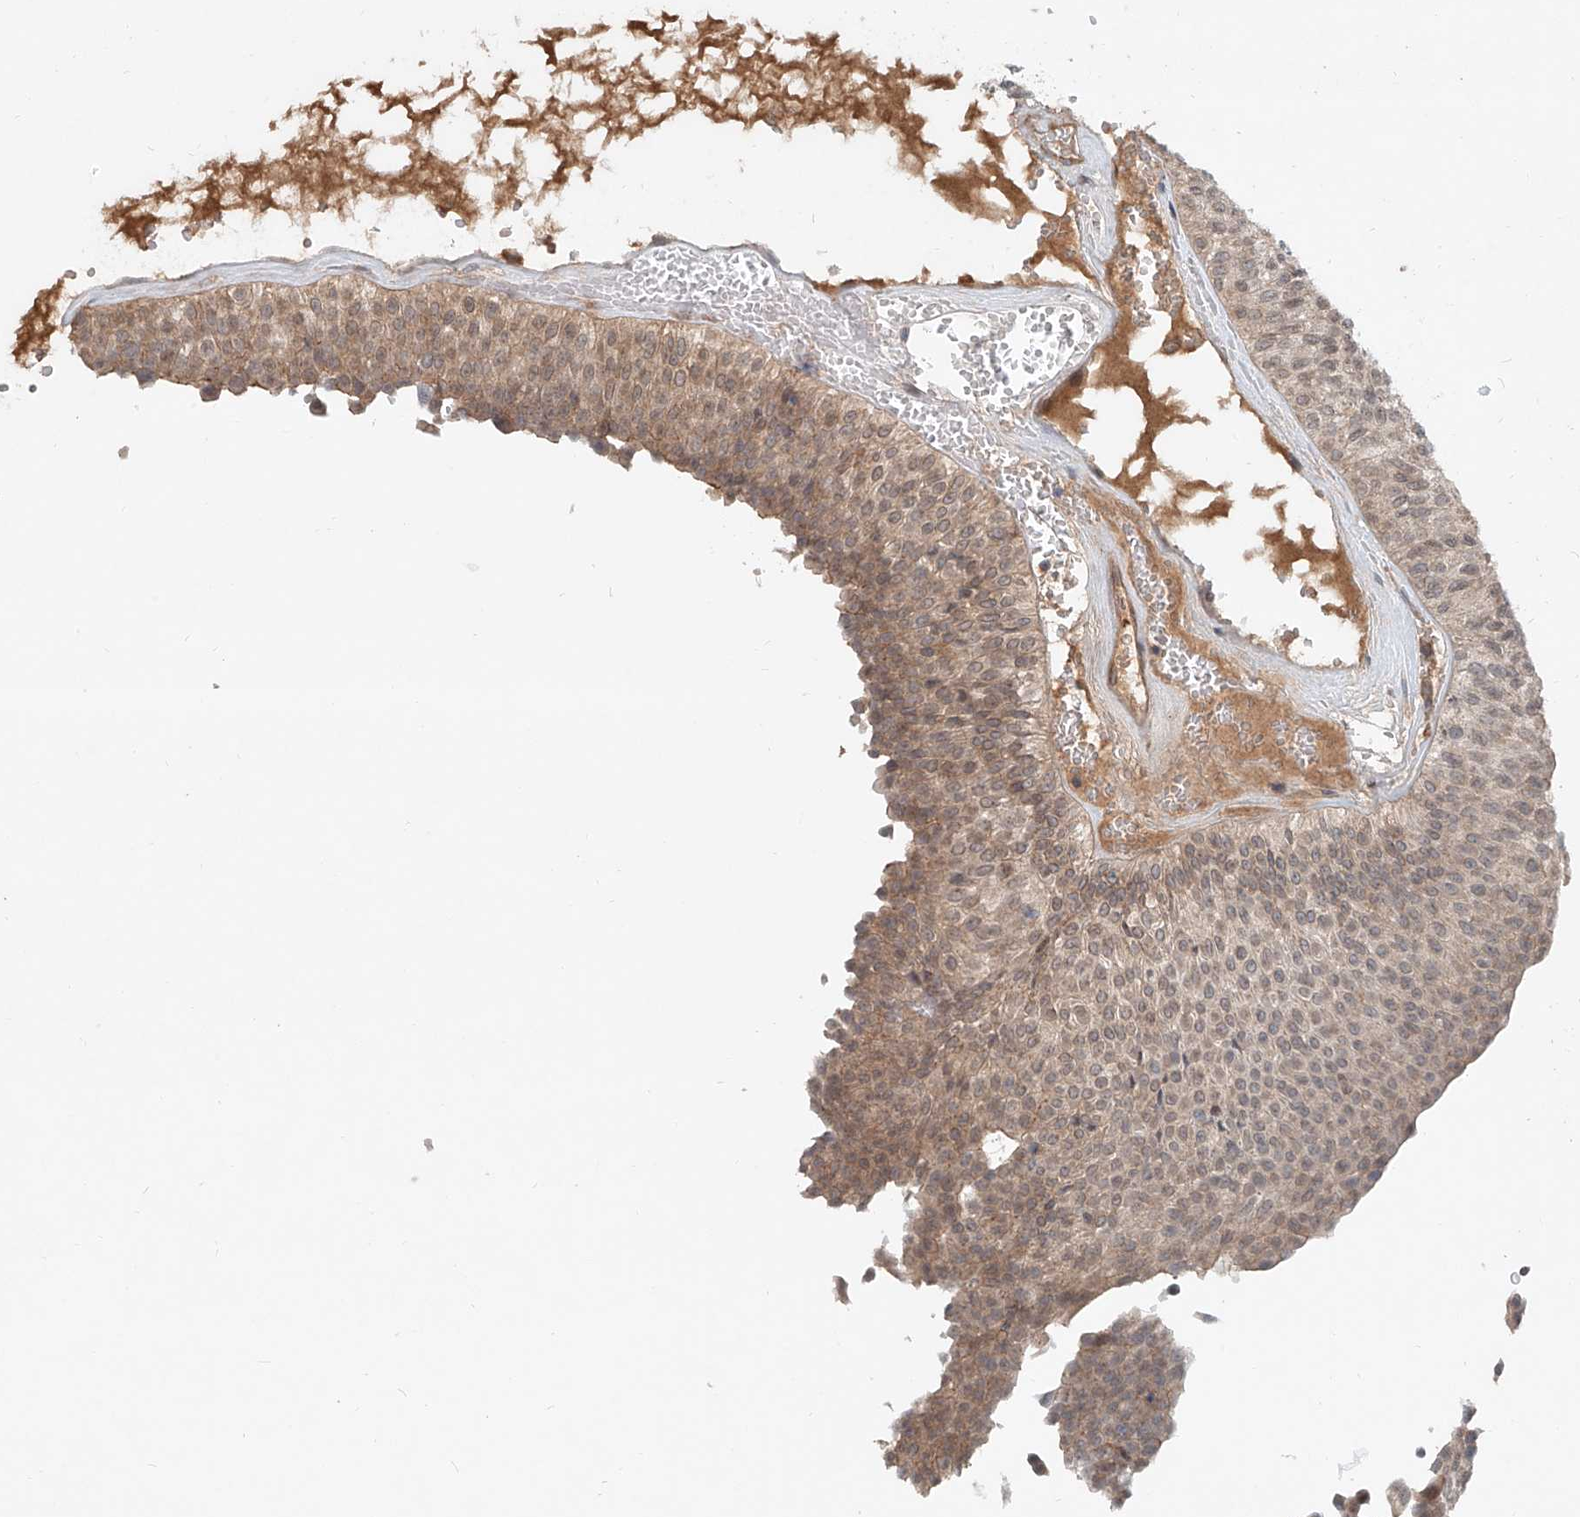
{"staining": {"intensity": "weak", "quantity": "25%-75%", "location": "cytoplasmic/membranous"}, "tissue": "urothelial cancer", "cell_type": "Tumor cells", "image_type": "cancer", "snomed": [{"axis": "morphology", "description": "Urothelial carcinoma, Low grade"}, {"axis": "topography", "description": "Urinary bladder"}], "caption": "Urothelial cancer was stained to show a protein in brown. There is low levels of weak cytoplasmic/membranous positivity in approximately 25%-75% of tumor cells.", "gene": "SASH1", "patient": {"sex": "male", "age": 78}}